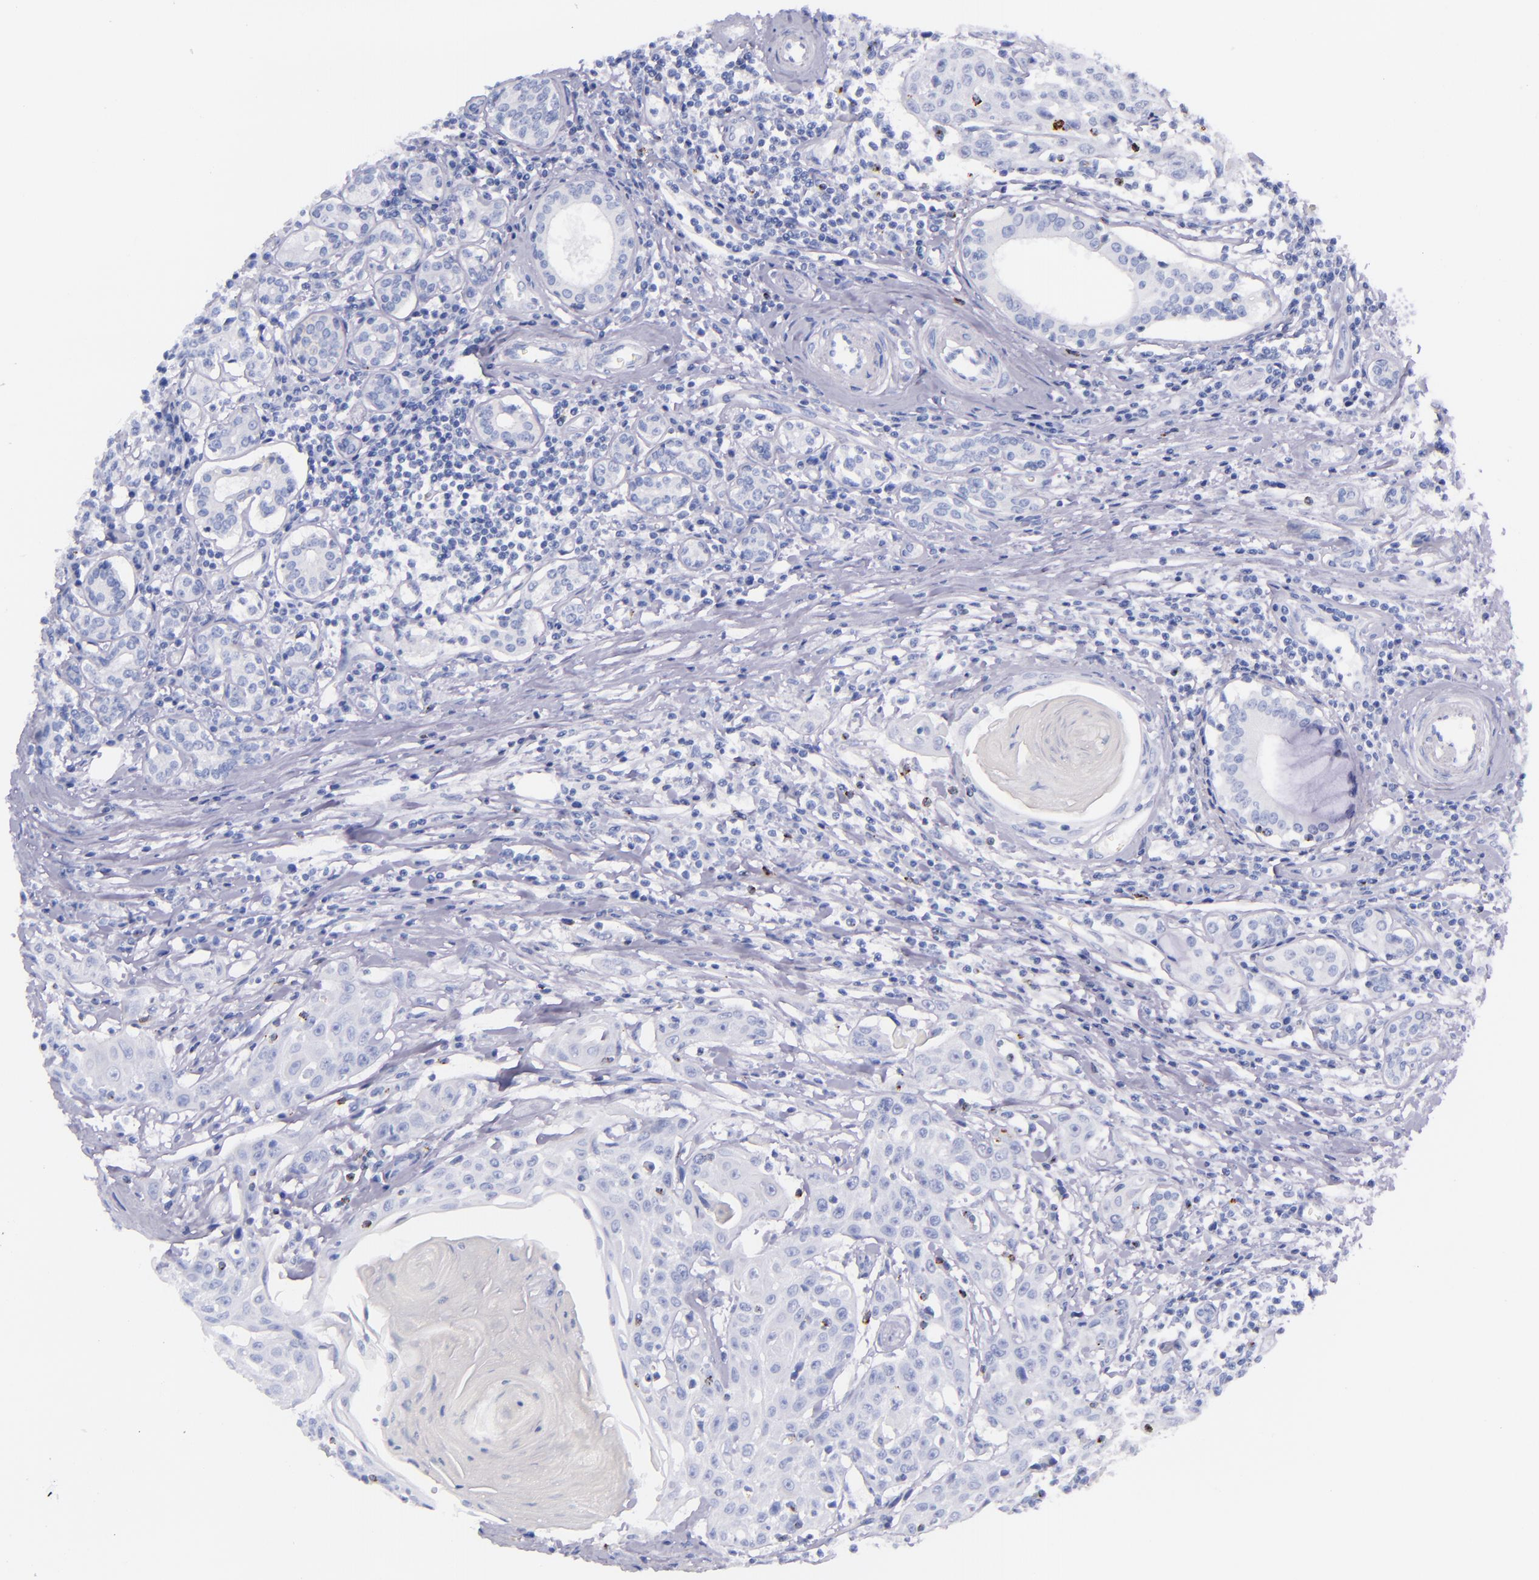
{"staining": {"intensity": "negative", "quantity": "none", "location": "none"}, "tissue": "head and neck cancer", "cell_type": "Tumor cells", "image_type": "cancer", "snomed": [{"axis": "morphology", "description": "Squamous cell carcinoma, NOS"}, {"axis": "morphology", "description": "Squamous cell carcinoma, metastatic, NOS"}, {"axis": "topography", "description": "Lymph node"}, {"axis": "topography", "description": "Salivary gland"}, {"axis": "topography", "description": "Head-Neck"}], "caption": "Histopathology image shows no significant protein positivity in tumor cells of squamous cell carcinoma (head and neck).", "gene": "LAG3", "patient": {"sex": "female", "age": 74}}